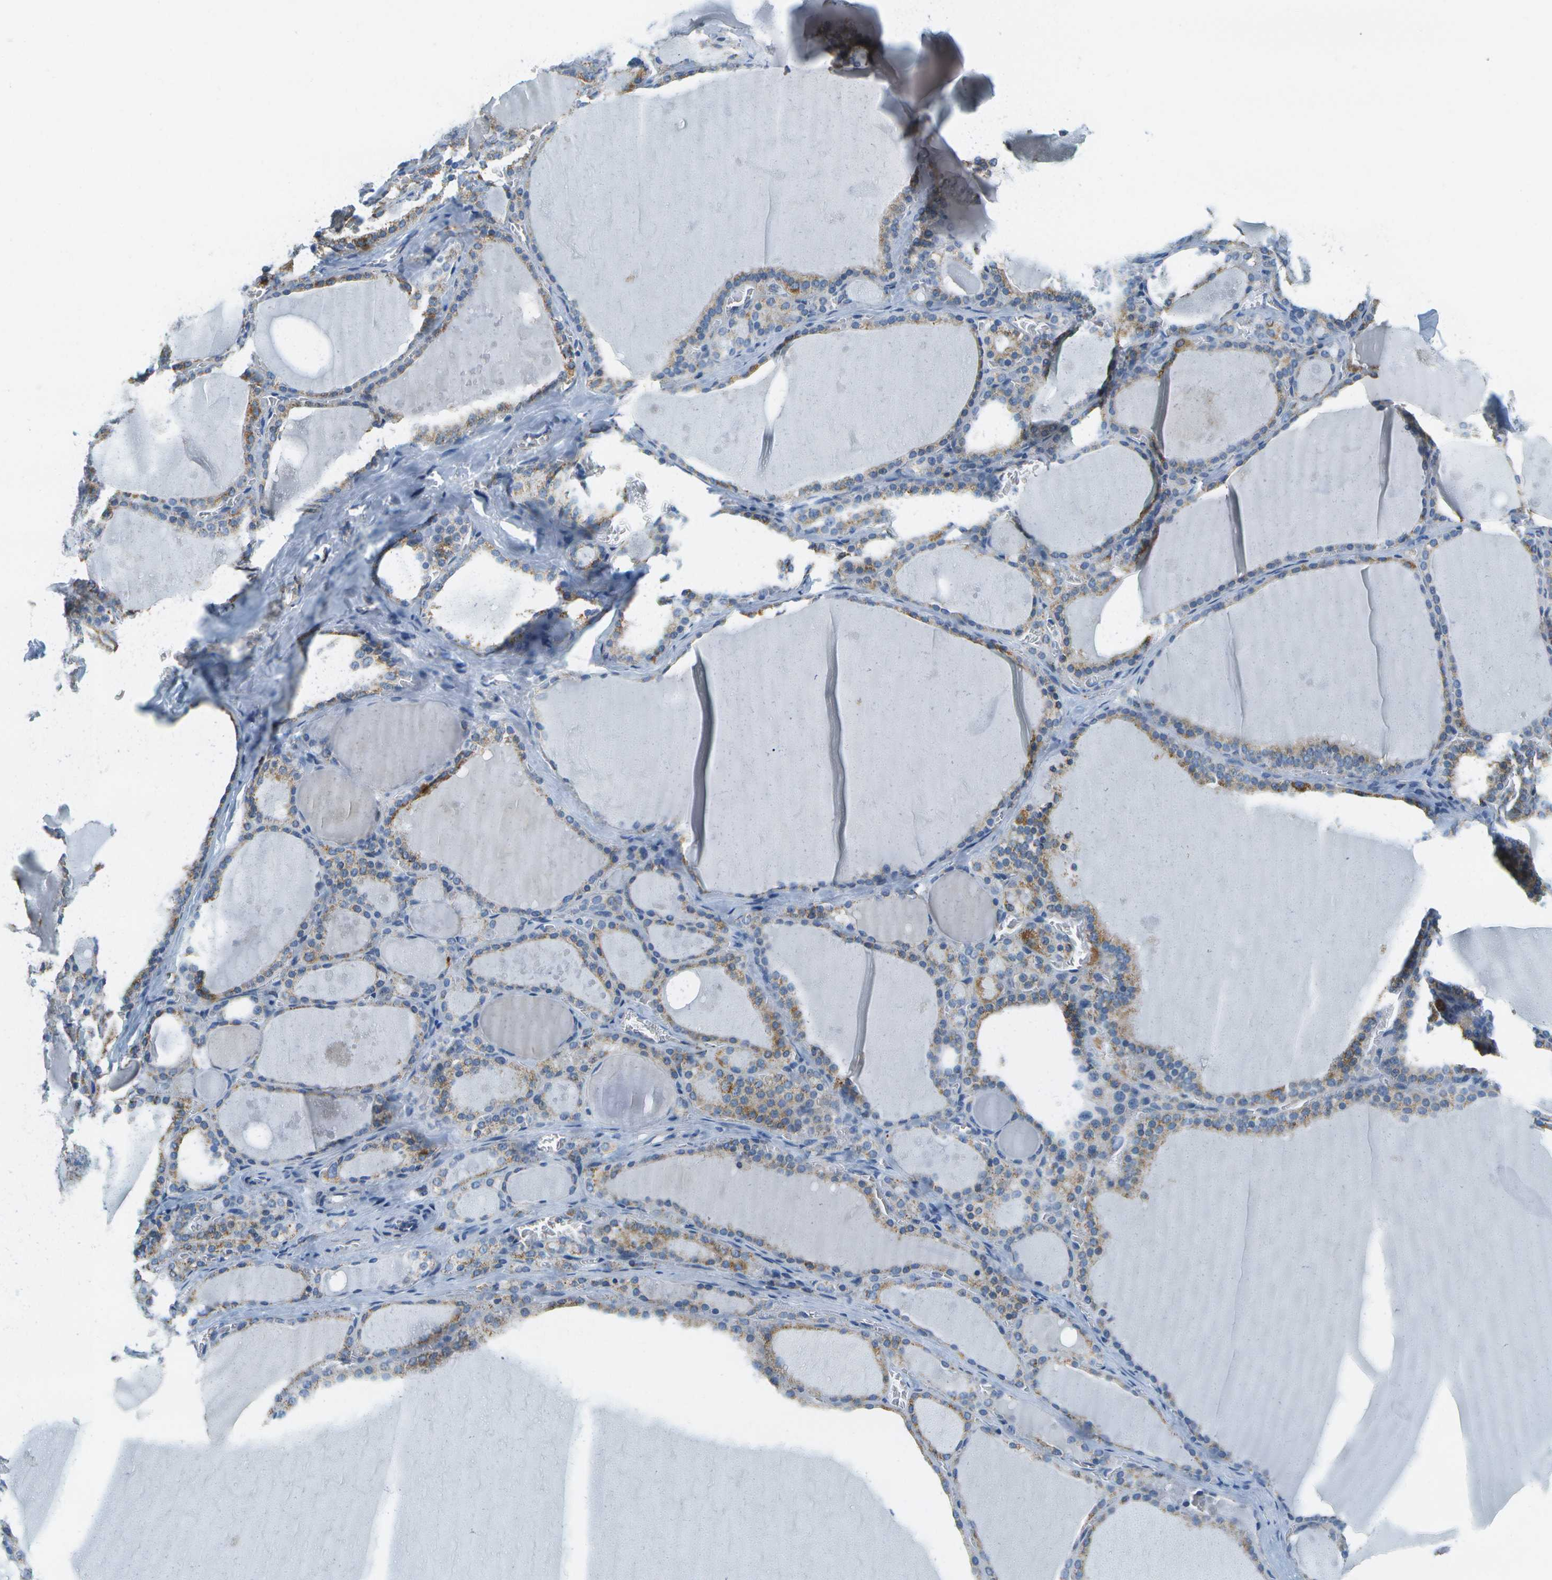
{"staining": {"intensity": "moderate", "quantity": "25%-75%", "location": "cytoplasmic/membranous"}, "tissue": "thyroid gland", "cell_type": "Glandular cells", "image_type": "normal", "snomed": [{"axis": "morphology", "description": "Normal tissue, NOS"}, {"axis": "topography", "description": "Thyroid gland"}], "caption": "Immunohistochemical staining of unremarkable human thyroid gland reveals medium levels of moderate cytoplasmic/membranous expression in approximately 25%-75% of glandular cells.", "gene": "HLCS", "patient": {"sex": "male", "age": 56}}